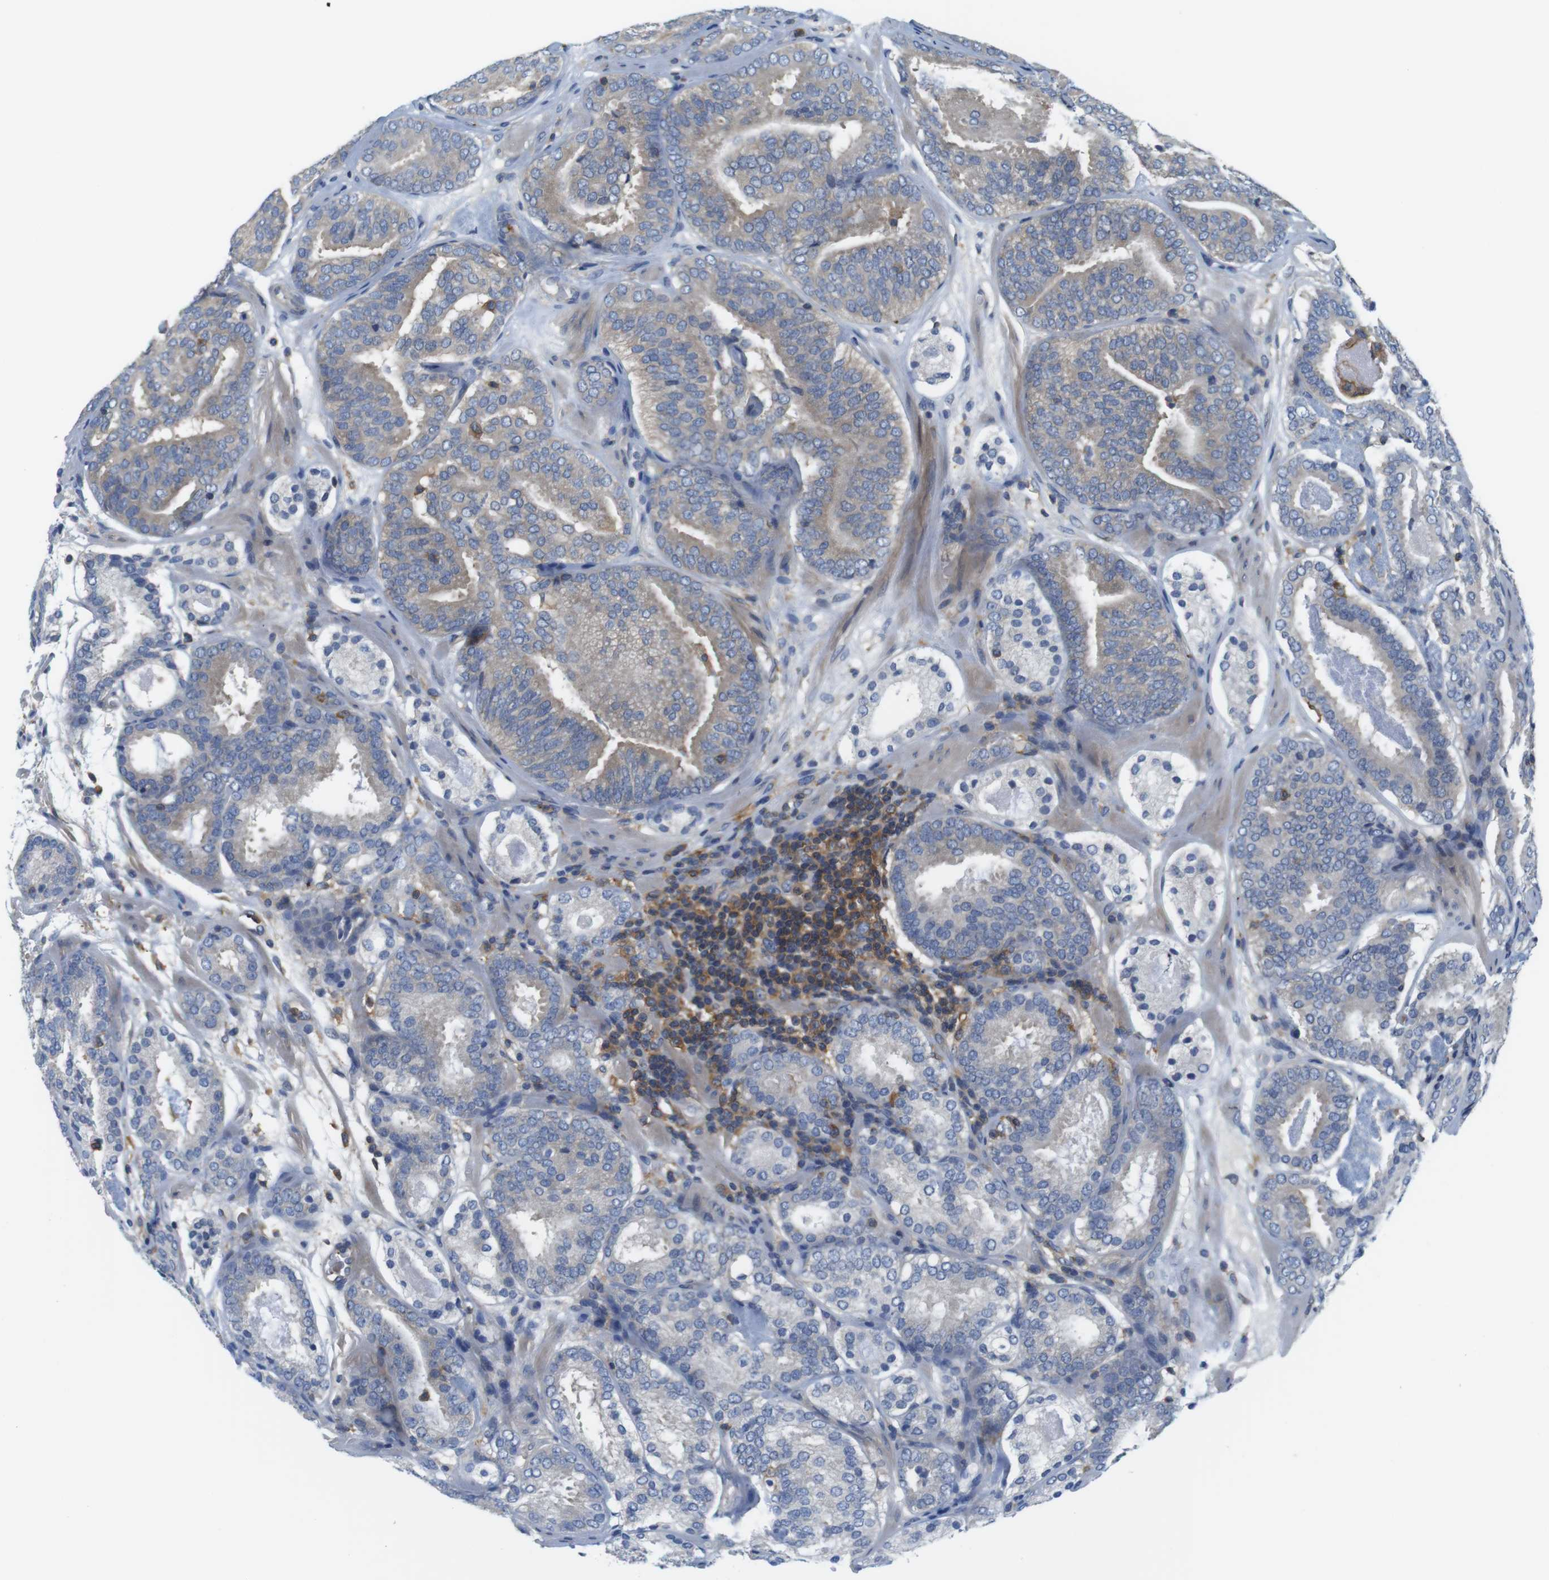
{"staining": {"intensity": "weak", "quantity": "25%-75%", "location": "cytoplasmic/membranous"}, "tissue": "prostate cancer", "cell_type": "Tumor cells", "image_type": "cancer", "snomed": [{"axis": "morphology", "description": "Adenocarcinoma, Low grade"}, {"axis": "topography", "description": "Prostate"}], "caption": "Tumor cells reveal low levels of weak cytoplasmic/membranous expression in about 25%-75% of cells in prostate cancer (low-grade adenocarcinoma).", "gene": "HERPUD2", "patient": {"sex": "male", "age": 69}}